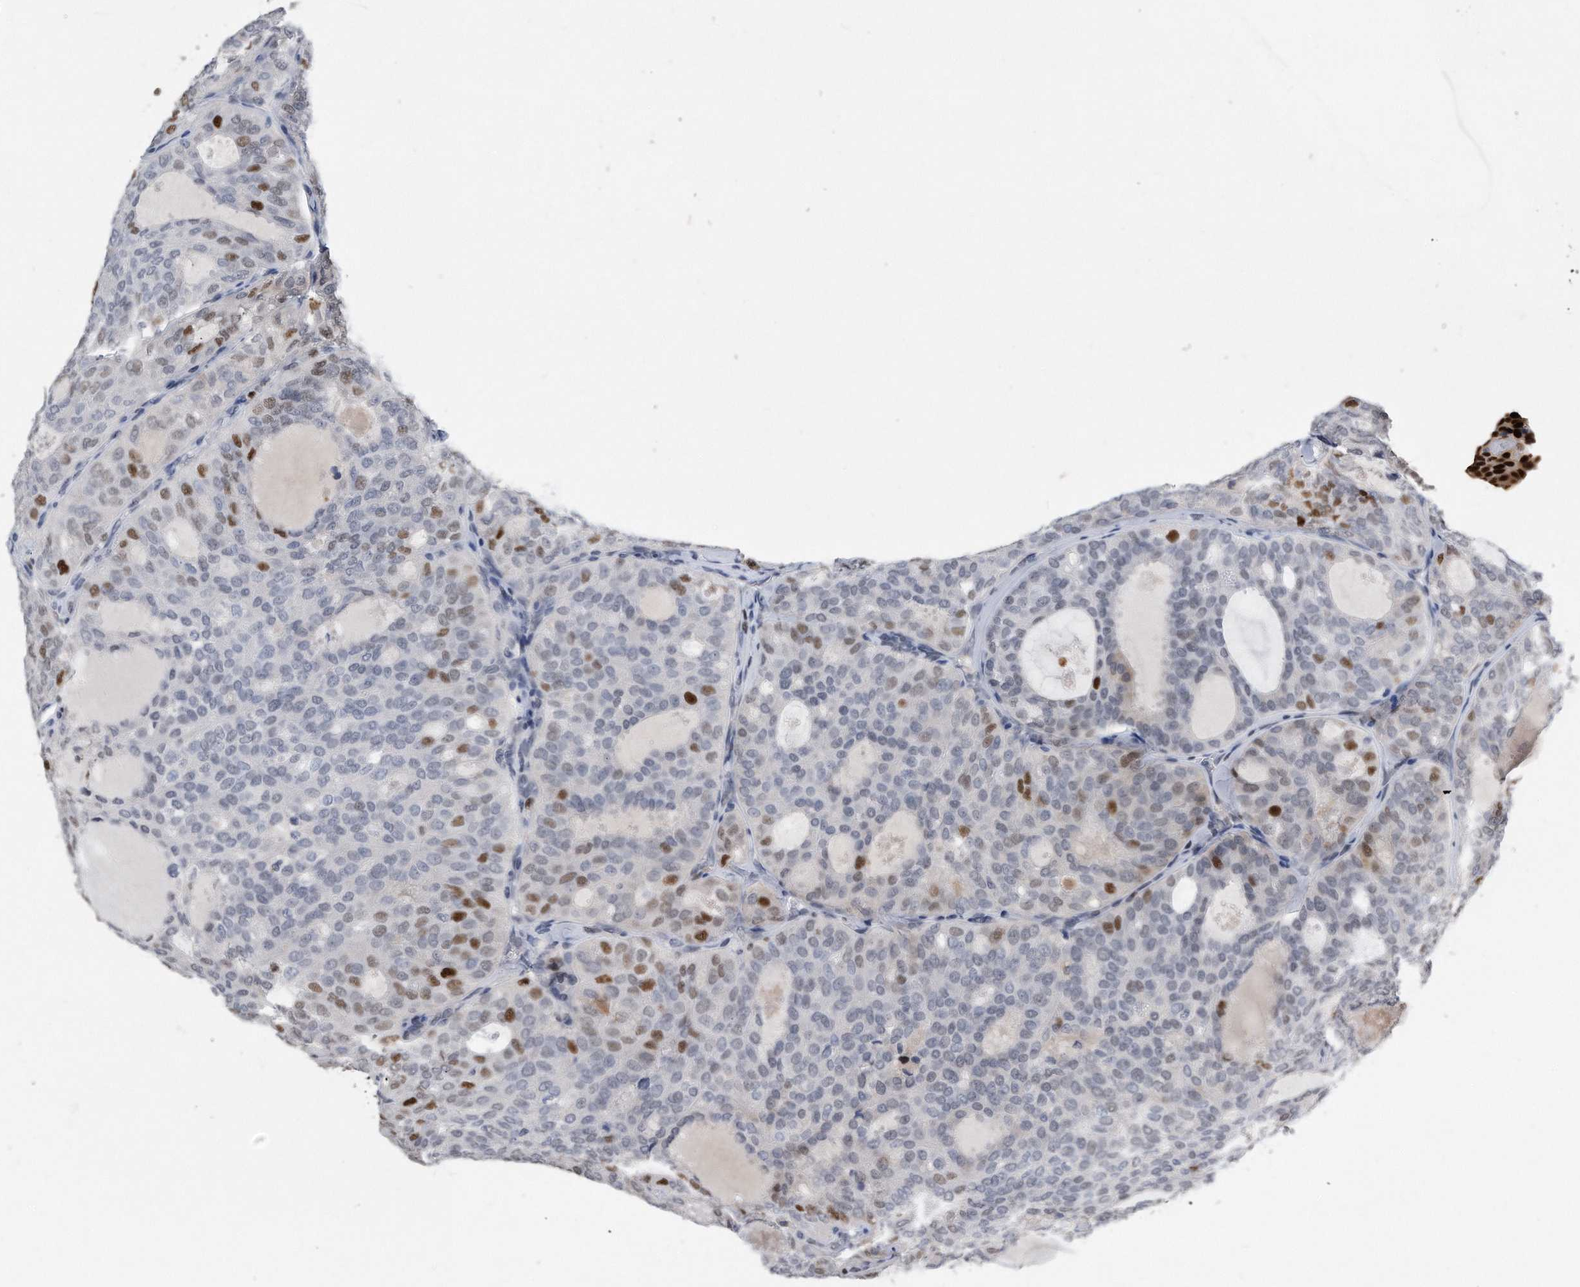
{"staining": {"intensity": "moderate", "quantity": "<25%", "location": "nuclear"}, "tissue": "thyroid cancer", "cell_type": "Tumor cells", "image_type": "cancer", "snomed": [{"axis": "morphology", "description": "Follicular adenoma carcinoma, NOS"}, {"axis": "topography", "description": "Thyroid gland"}], "caption": "Protein staining of follicular adenoma carcinoma (thyroid) tissue shows moderate nuclear staining in approximately <25% of tumor cells.", "gene": "PCNA", "patient": {"sex": "male", "age": 75}}